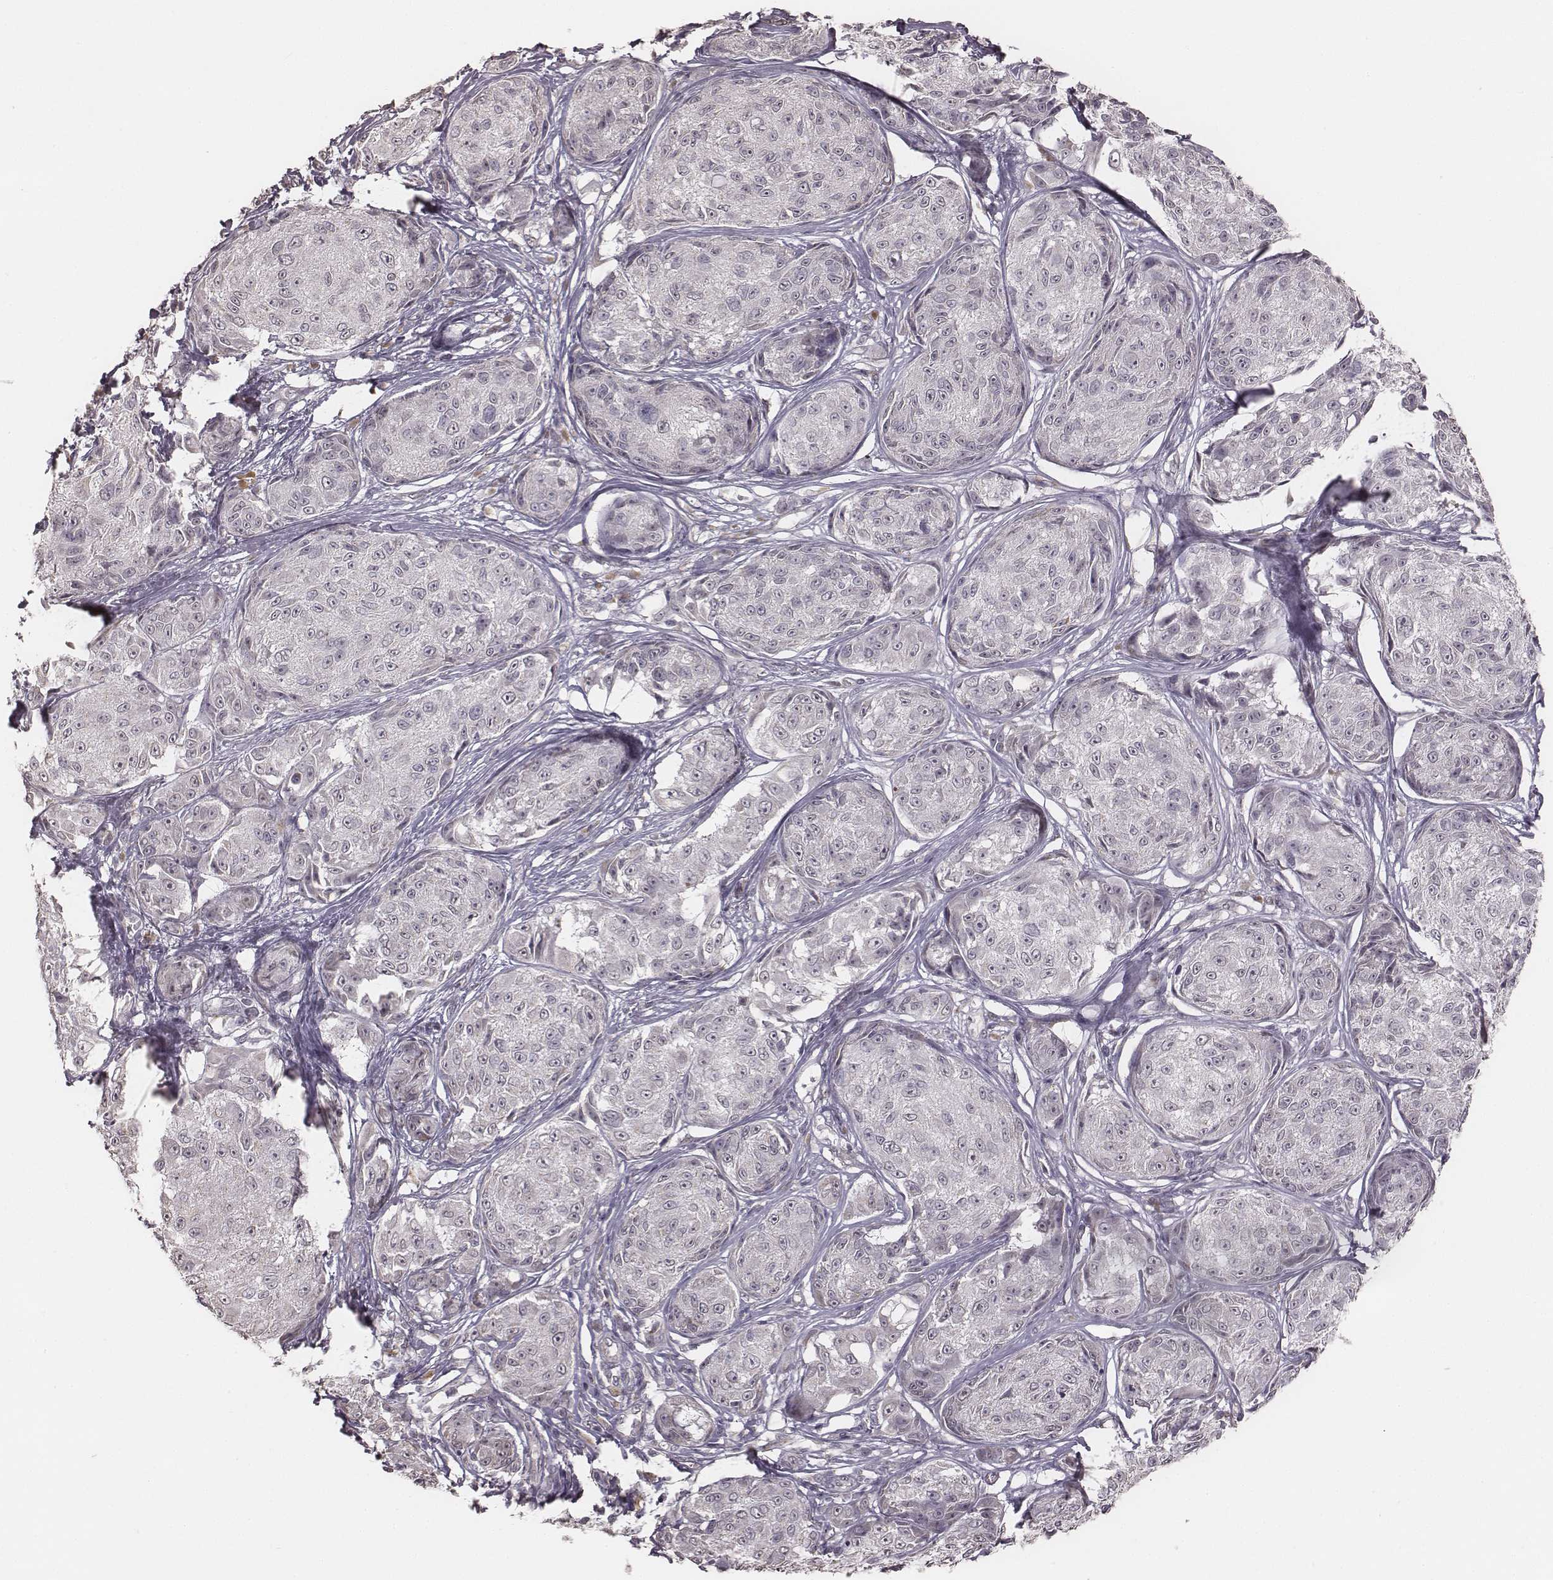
{"staining": {"intensity": "negative", "quantity": "none", "location": "none"}, "tissue": "melanoma", "cell_type": "Tumor cells", "image_type": "cancer", "snomed": [{"axis": "morphology", "description": "Malignant melanoma, NOS"}, {"axis": "topography", "description": "Skin"}], "caption": "There is no significant expression in tumor cells of melanoma.", "gene": "SLC7A4", "patient": {"sex": "male", "age": 61}}